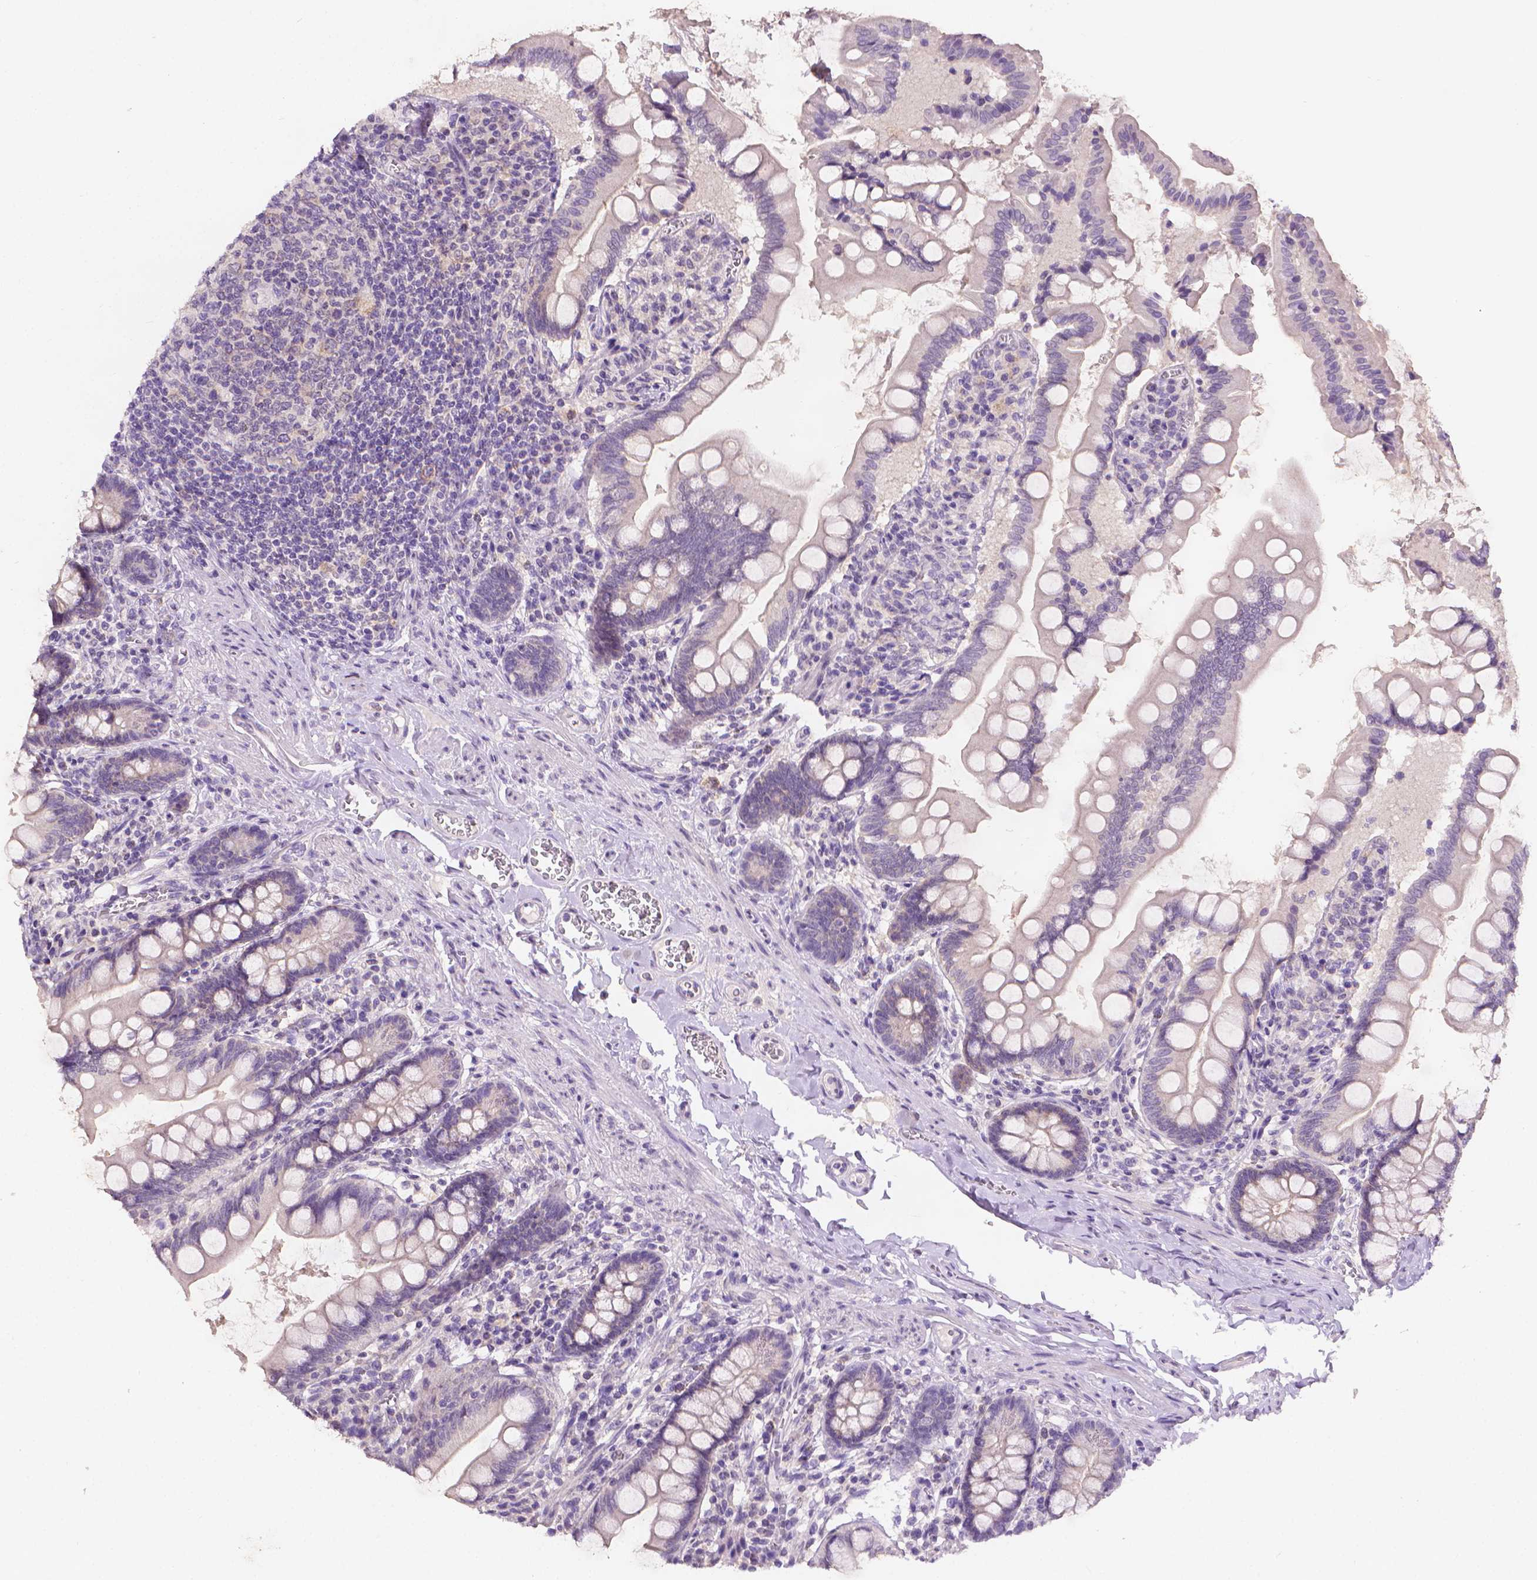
{"staining": {"intensity": "negative", "quantity": "none", "location": "none"}, "tissue": "small intestine", "cell_type": "Glandular cells", "image_type": "normal", "snomed": [{"axis": "morphology", "description": "Normal tissue, NOS"}, {"axis": "topography", "description": "Small intestine"}], "caption": "An IHC image of unremarkable small intestine is shown. There is no staining in glandular cells of small intestine.", "gene": "FASN", "patient": {"sex": "female", "age": 56}}